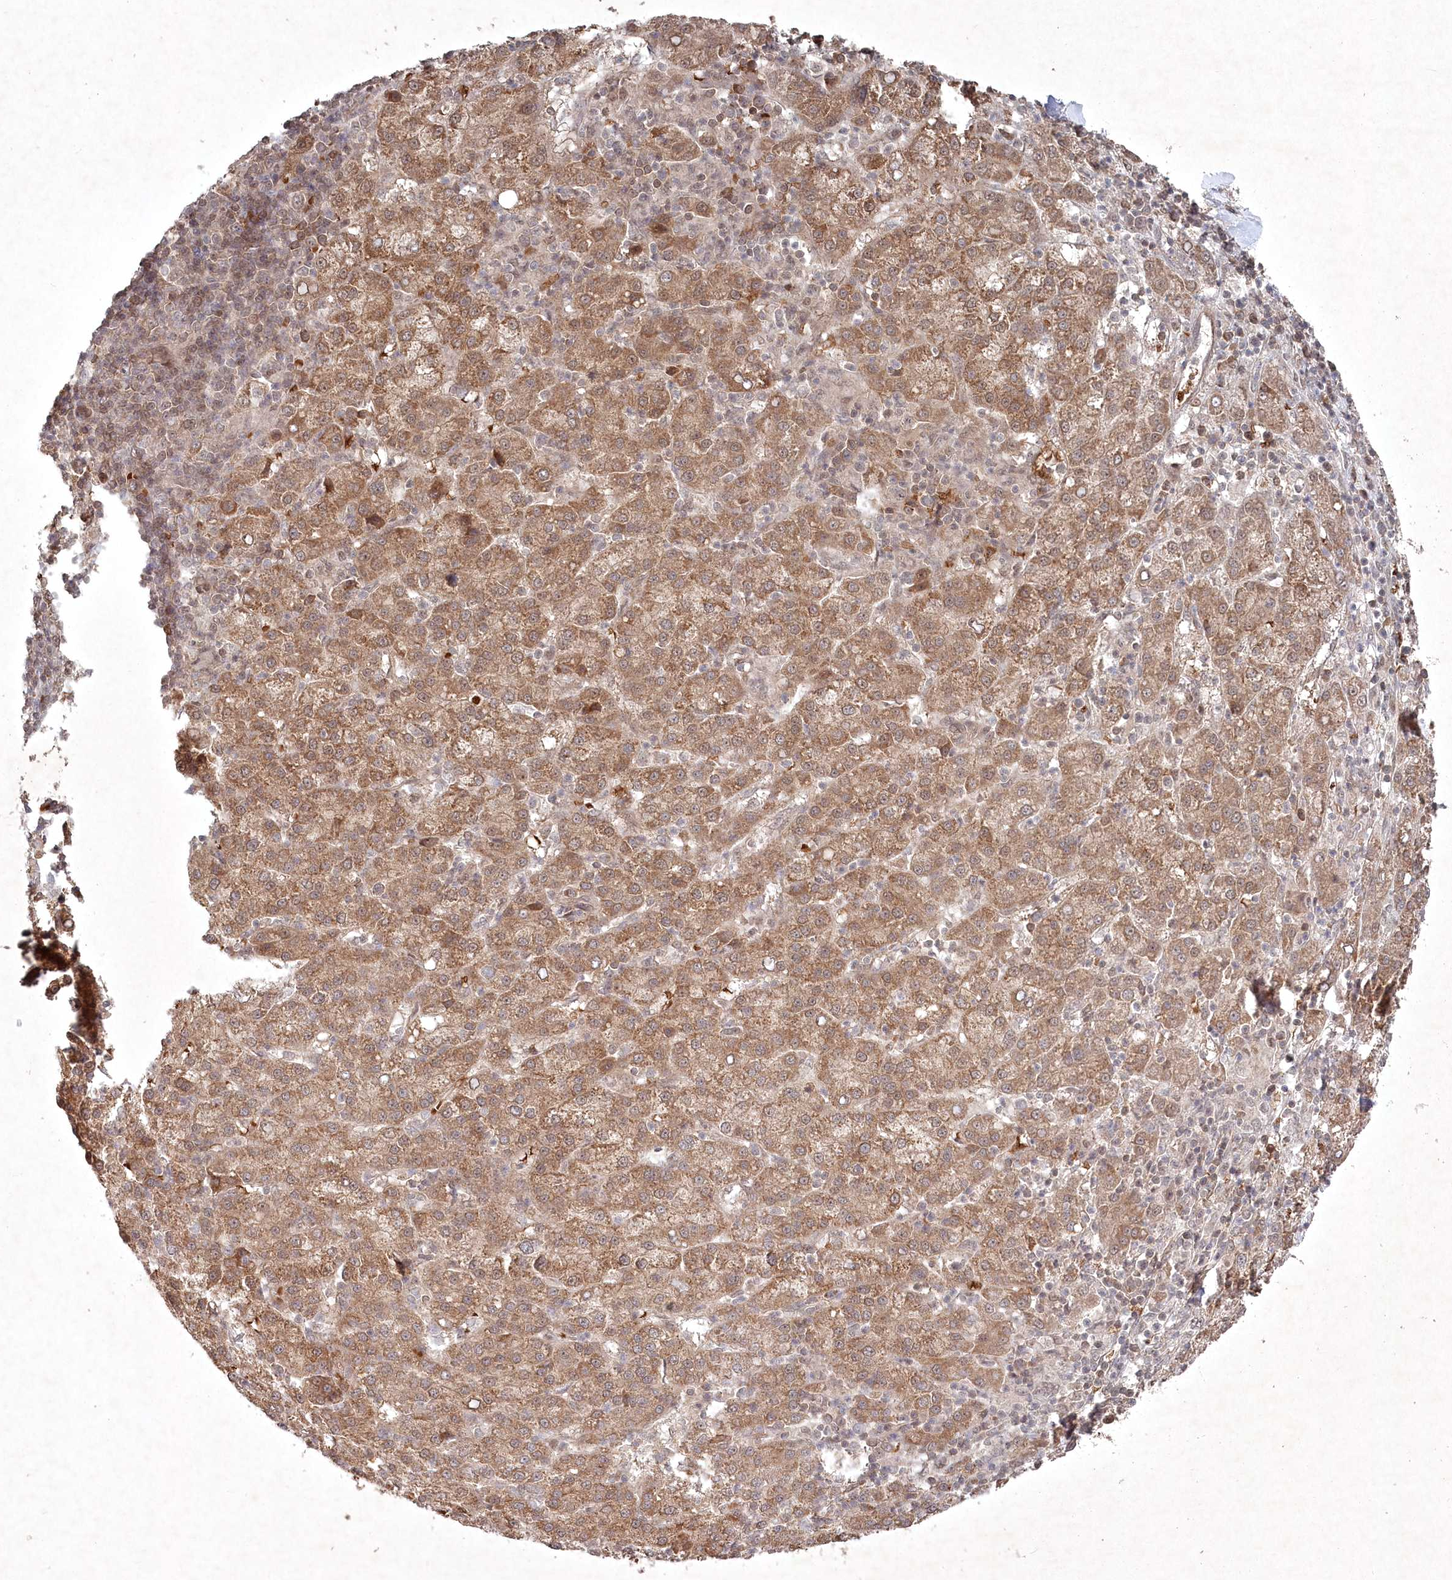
{"staining": {"intensity": "moderate", "quantity": ">75%", "location": "cytoplasmic/membranous"}, "tissue": "liver cancer", "cell_type": "Tumor cells", "image_type": "cancer", "snomed": [{"axis": "morphology", "description": "Carcinoma, Hepatocellular, NOS"}, {"axis": "topography", "description": "Liver"}], "caption": "Moderate cytoplasmic/membranous staining for a protein is identified in about >75% of tumor cells of liver cancer (hepatocellular carcinoma) using immunohistochemistry.", "gene": "FBXL17", "patient": {"sex": "female", "age": 58}}